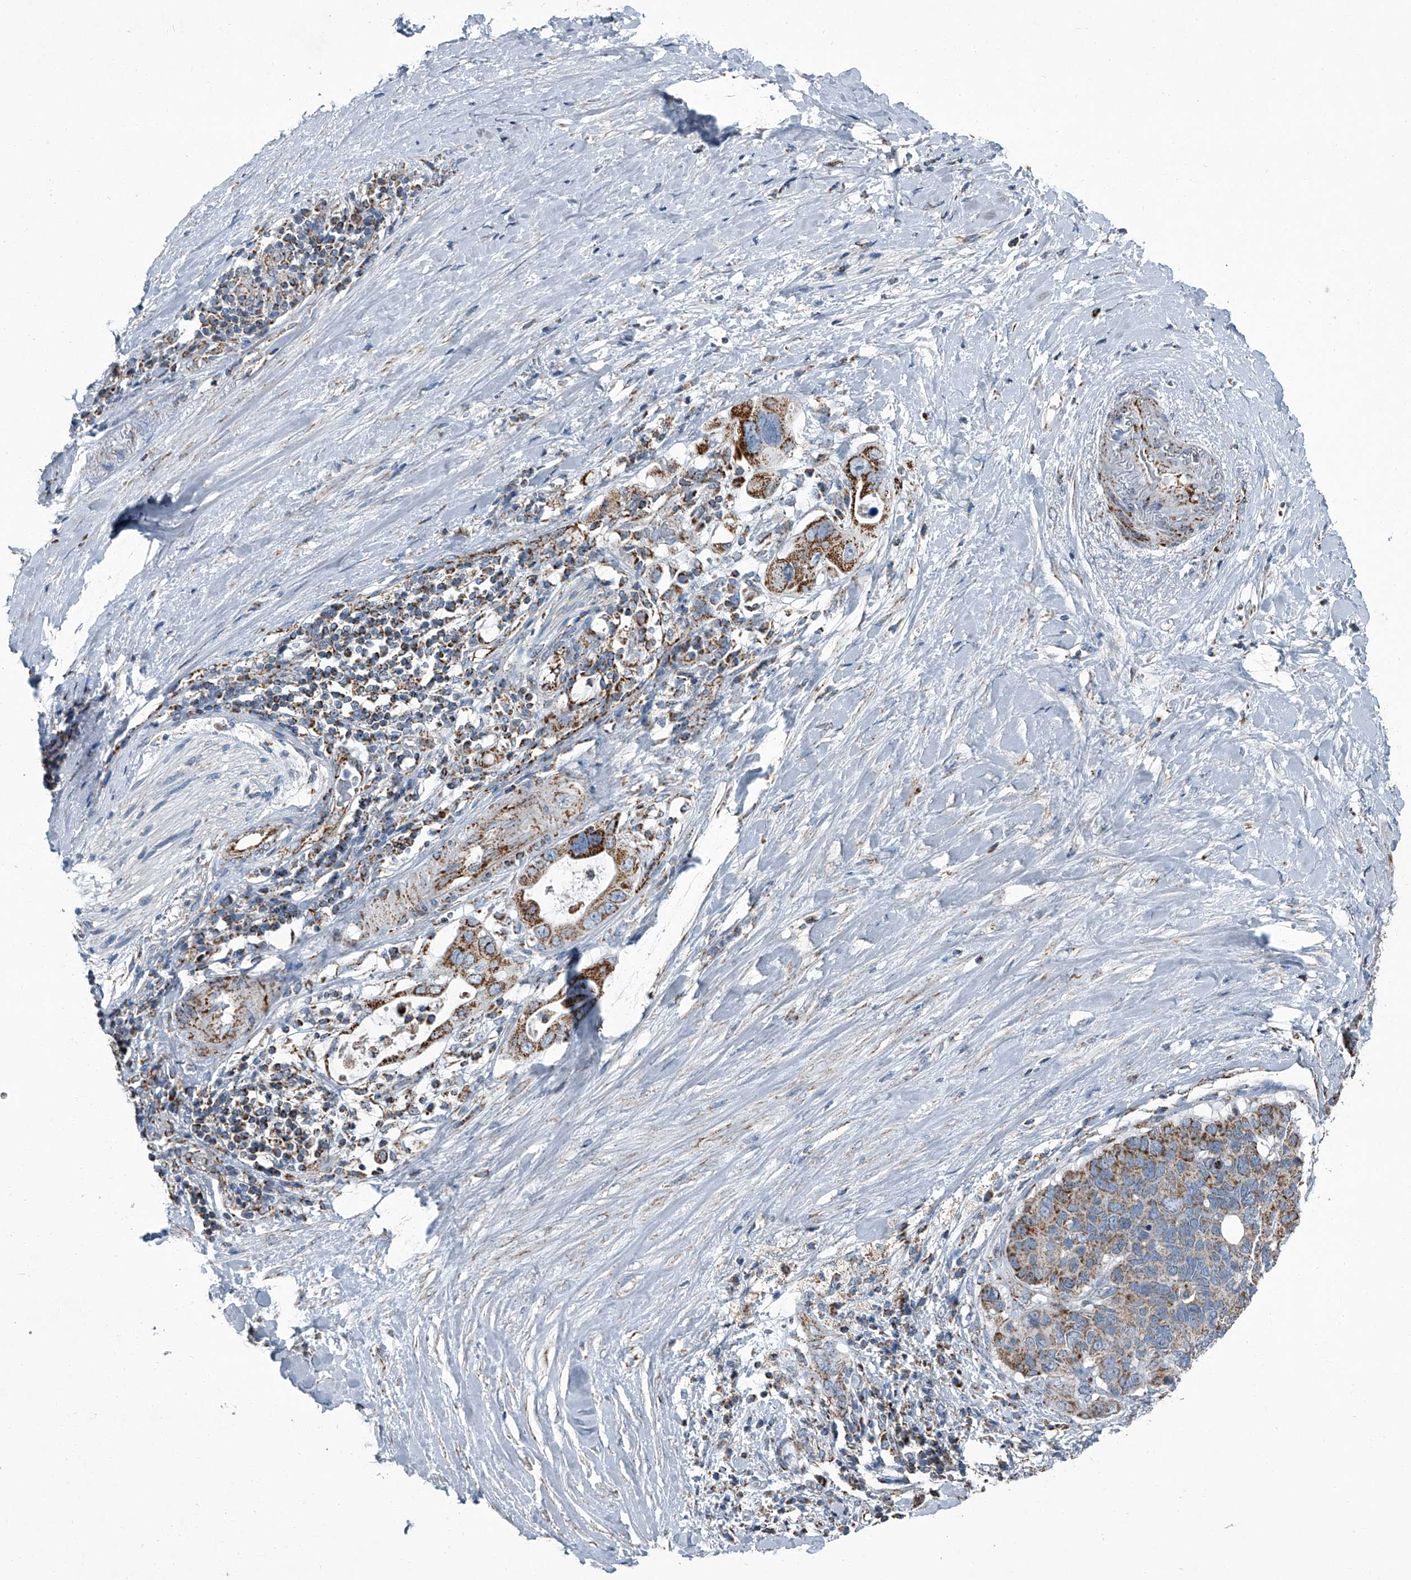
{"staining": {"intensity": "moderate", "quantity": "25%-75%", "location": "cytoplasmic/membranous"}, "tissue": "pancreatic cancer", "cell_type": "Tumor cells", "image_type": "cancer", "snomed": [{"axis": "morphology", "description": "Adenocarcinoma, NOS"}, {"axis": "topography", "description": "Pancreas"}], "caption": "Pancreatic cancer (adenocarcinoma) stained with a brown dye demonstrates moderate cytoplasmic/membranous positive staining in about 25%-75% of tumor cells.", "gene": "CHRNA7", "patient": {"sex": "female", "age": 56}}